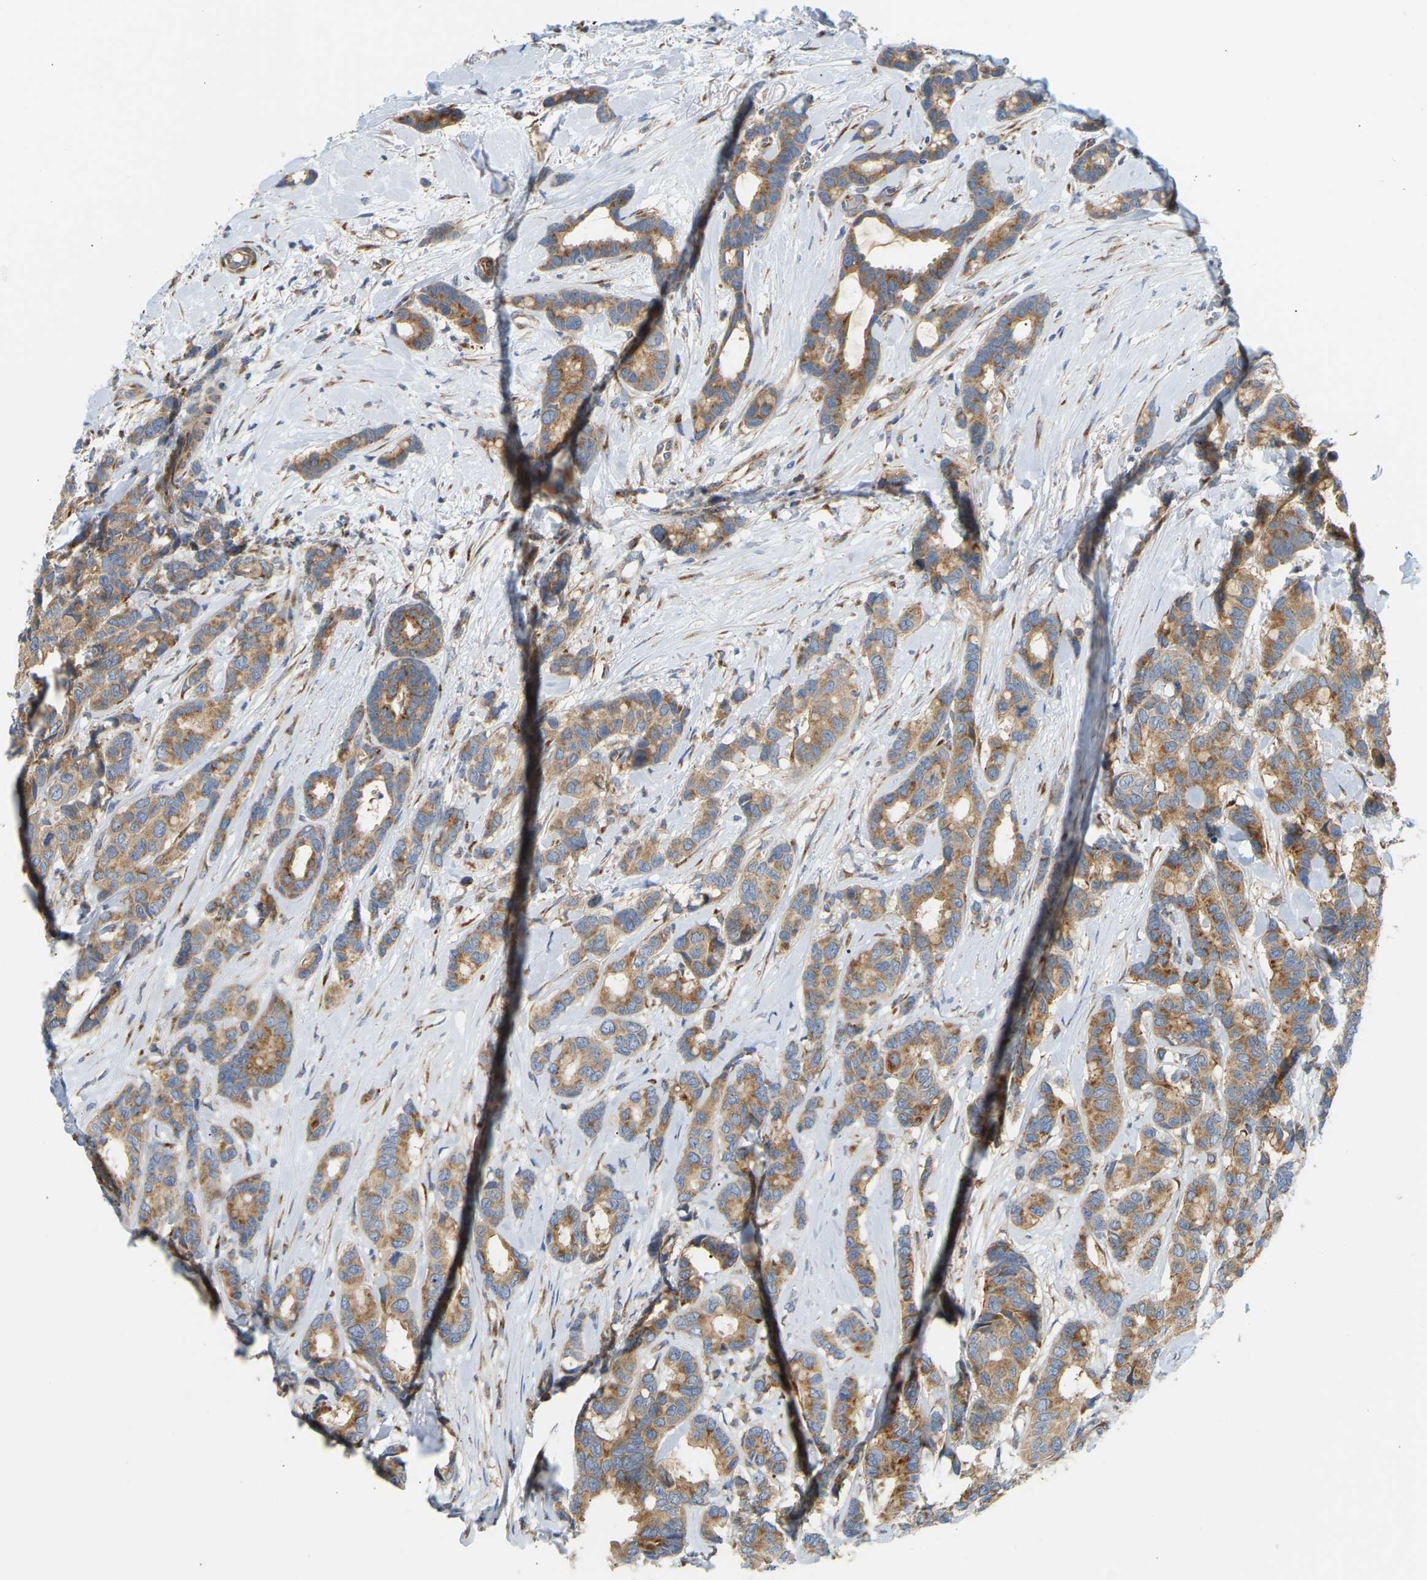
{"staining": {"intensity": "moderate", "quantity": ">75%", "location": "cytoplasmic/membranous"}, "tissue": "breast cancer", "cell_type": "Tumor cells", "image_type": "cancer", "snomed": [{"axis": "morphology", "description": "Duct carcinoma"}, {"axis": "topography", "description": "Breast"}], "caption": "Breast infiltrating ductal carcinoma stained with DAB immunohistochemistry (IHC) demonstrates medium levels of moderate cytoplasmic/membranous staining in approximately >75% of tumor cells.", "gene": "YIPF2", "patient": {"sex": "female", "age": 87}}